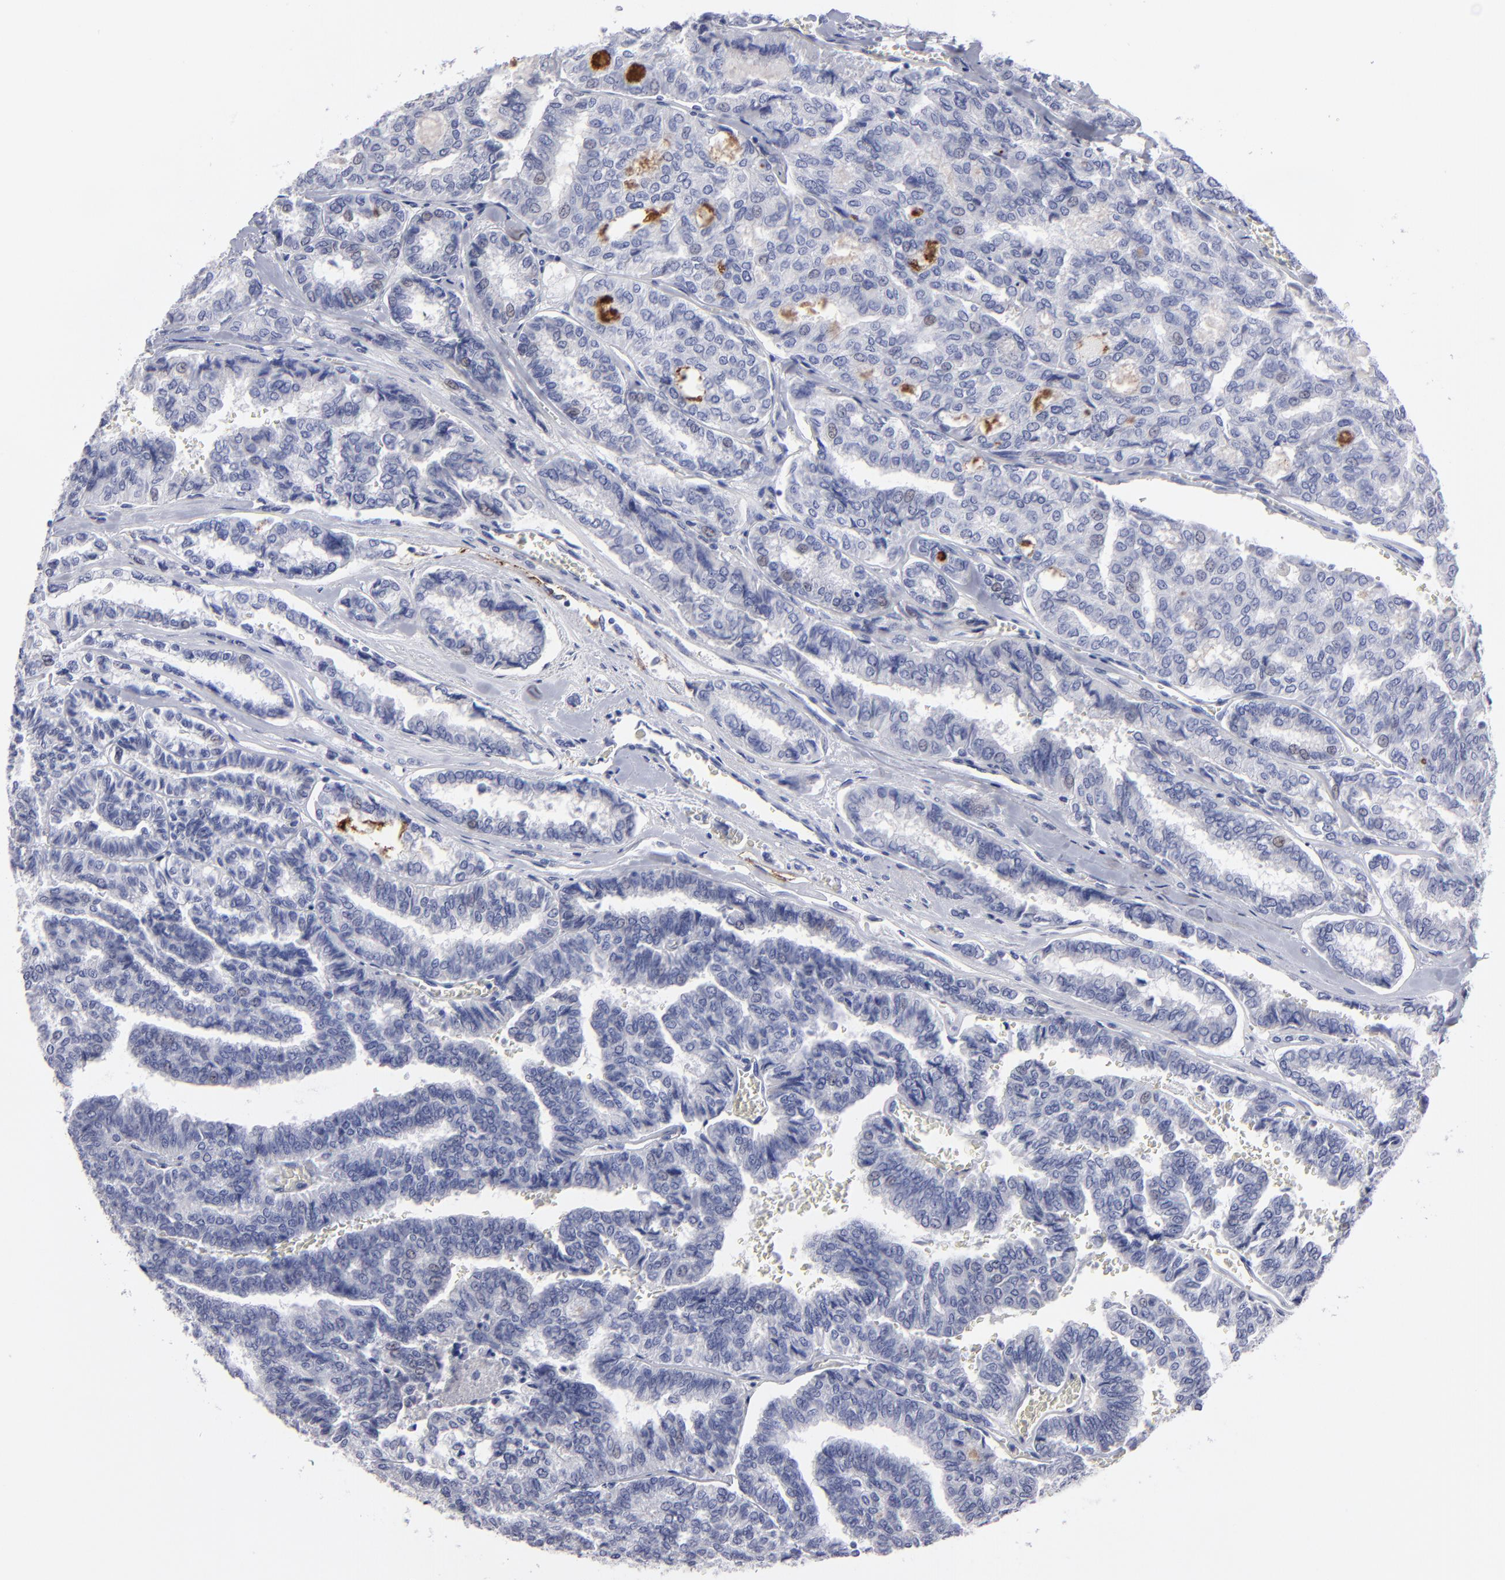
{"staining": {"intensity": "weak", "quantity": "<25%", "location": "nuclear"}, "tissue": "thyroid cancer", "cell_type": "Tumor cells", "image_type": "cancer", "snomed": [{"axis": "morphology", "description": "Papillary adenocarcinoma, NOS"}, {"axis": "topography", "description": "Thyroid gland"}], "caption": "Human thyroid papillary adenocarcinoma stained for a protein using IHC shows no expression in tumor cells.", "gene": "CADM3", "patient": {"sex": "female", "age": 35}}